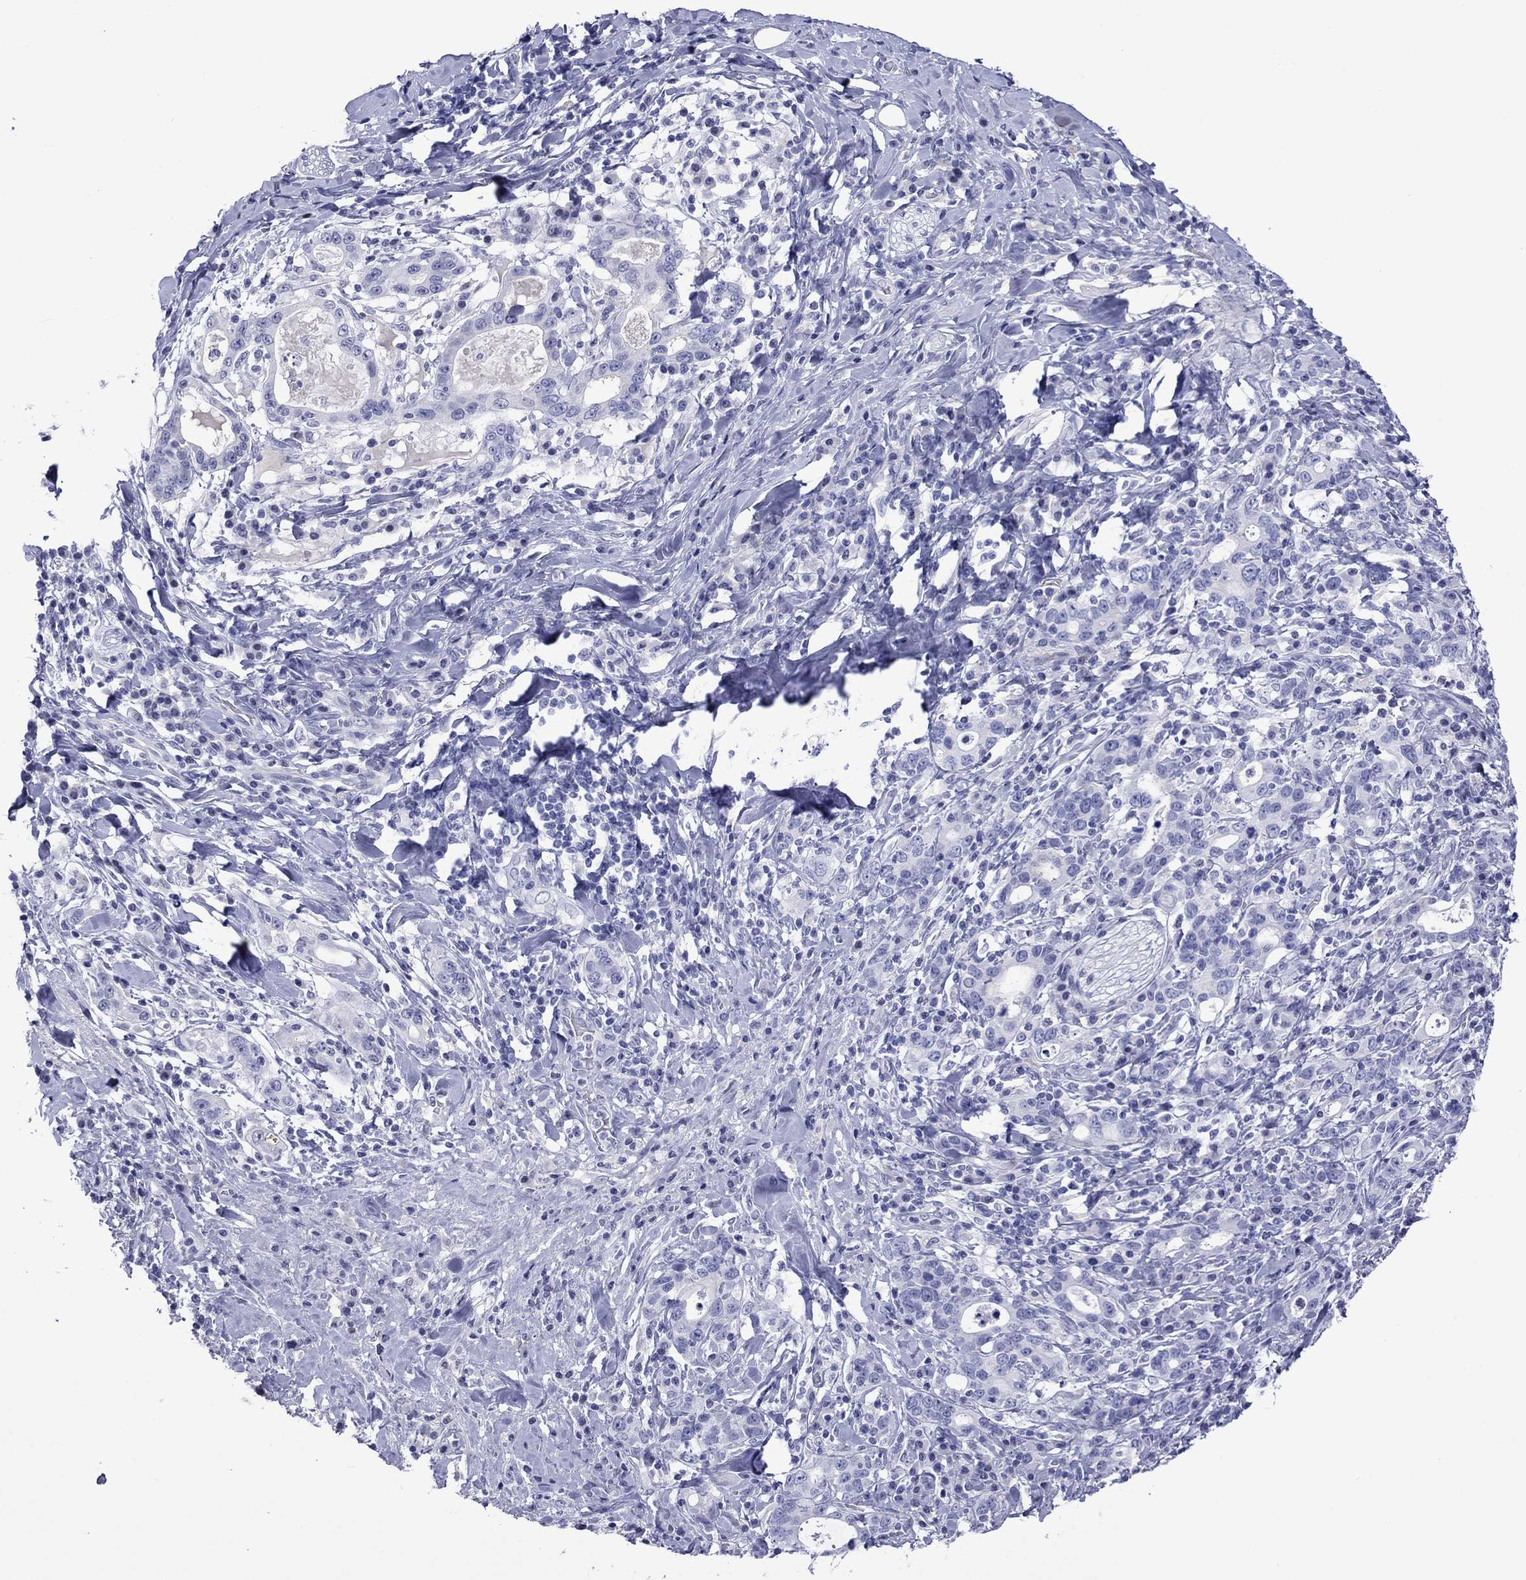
{"staining": {"intensity": "negative", "quantity": "none", "location": "none"}, "tissue": "stomach cancer", "cell_type": "Tumor cells", "image_type": "cancer", "snomed": [{"axis": "morphology", "description": "Adenocarcinoma, NOS"}, {"axis": "topography", "description": "Stomach"}], "caption": "Tumor cells show no significant positivity in stomach cancer. (DAB immunohistochemistry with hematoxylin counter stain).", "gene": "PIWIL1", "patient": {"sex": "male", "age": 79}}